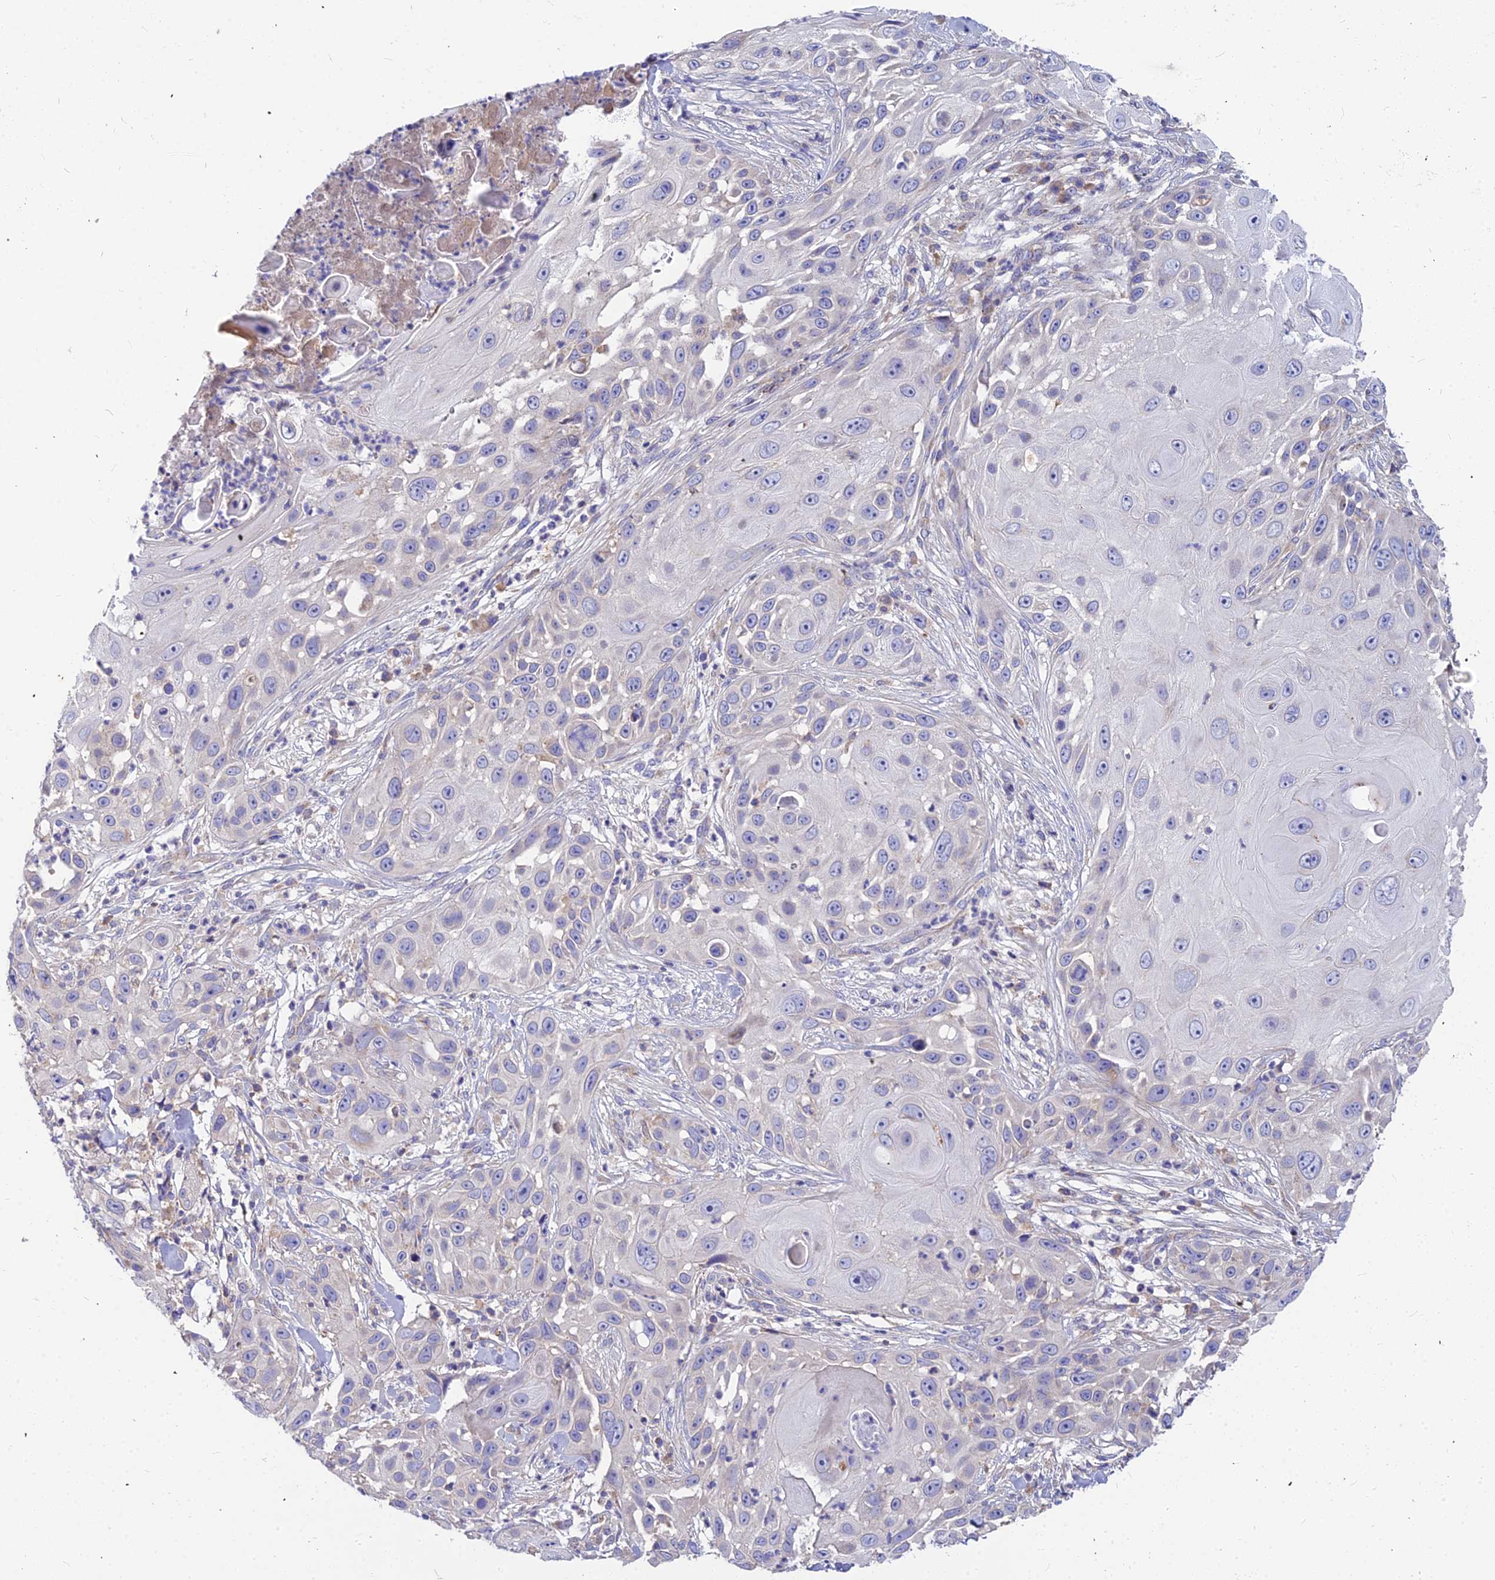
{"staining": {"intensity": "negative", "quantity": "none", "location": "none"}, "tissue": "skin cancer", "cell_type": "Tumor cells", "image_type": "cancer", "snomed": [{"axis": "morphology", "description": "Squamous cell carcinoma, NOS"}, {"axis": "topography", "description": "Skin"}], "caption": "Immunohistochemical staining of human skin cancer (squamous cell carcinoma) demonstrates no significant staining in tumor cells. (Brightfield microscopy of DAB immunohistochemistry at high magnification).", "gene": "ASPHD1", "patient": {"sex": "female", "age": 44}}